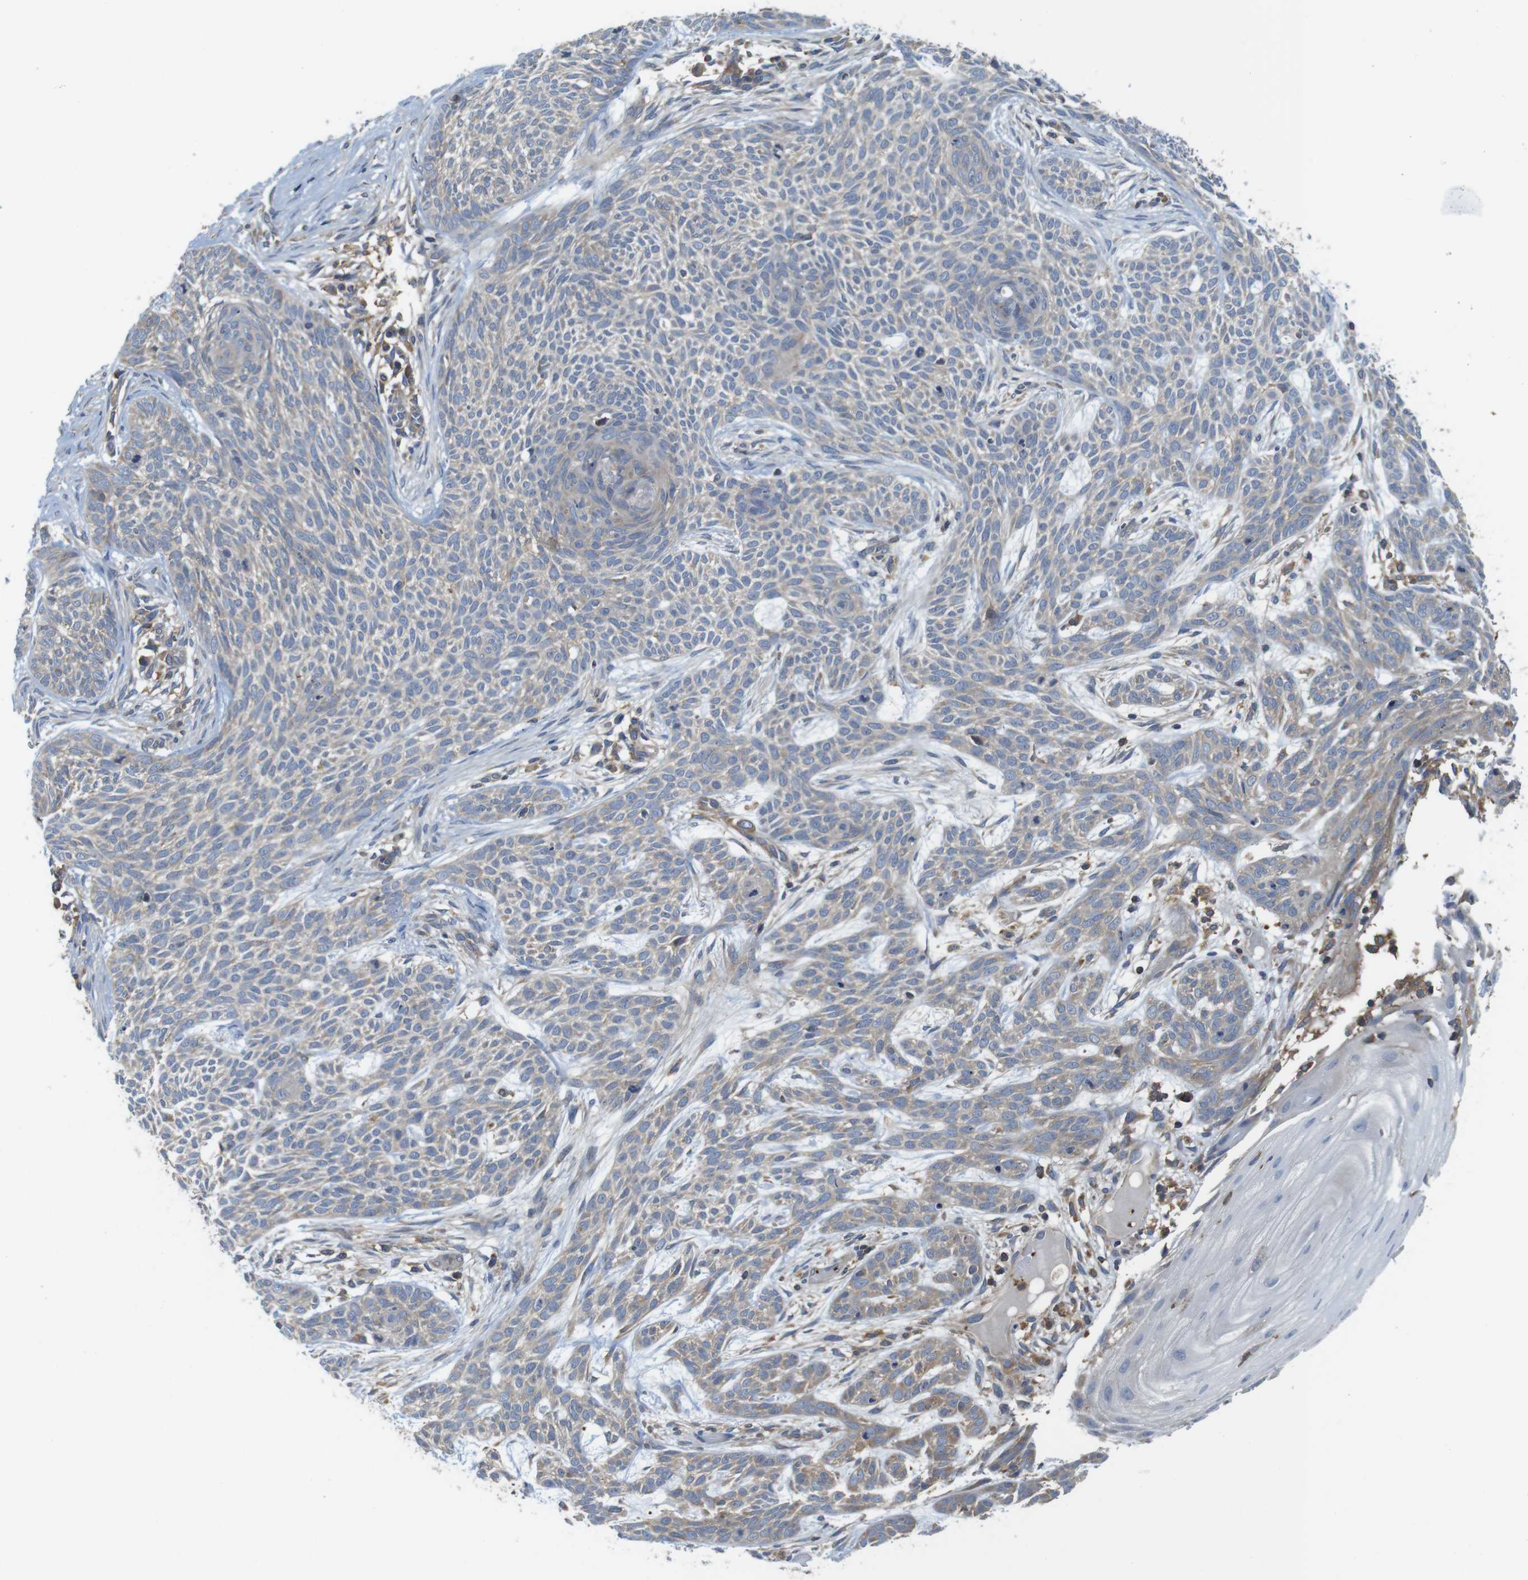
{"staining": {"intensity": "weak", "quantity": ">75%", "location": "cytoplasmic/membranous"}, "tissue": "skin cancer", "cell_type": "Tumor cells", "image_type": "cancer", "snomed": [{"axis": "morphology", "description": "Basal cell carcinoma"}, {"axis": "topography", "description": "Skin"}], "caption": "Basal cell carcinoma (skin) stained with DAB (3,3'-diaminobenzidine) immunohistochemistry reveals low levels of weak cytoplasmic/membranous staining in about >75% of tumor cells.", "gene": "HERPUD2", "patient": {"sex": "female", "age": 59}}